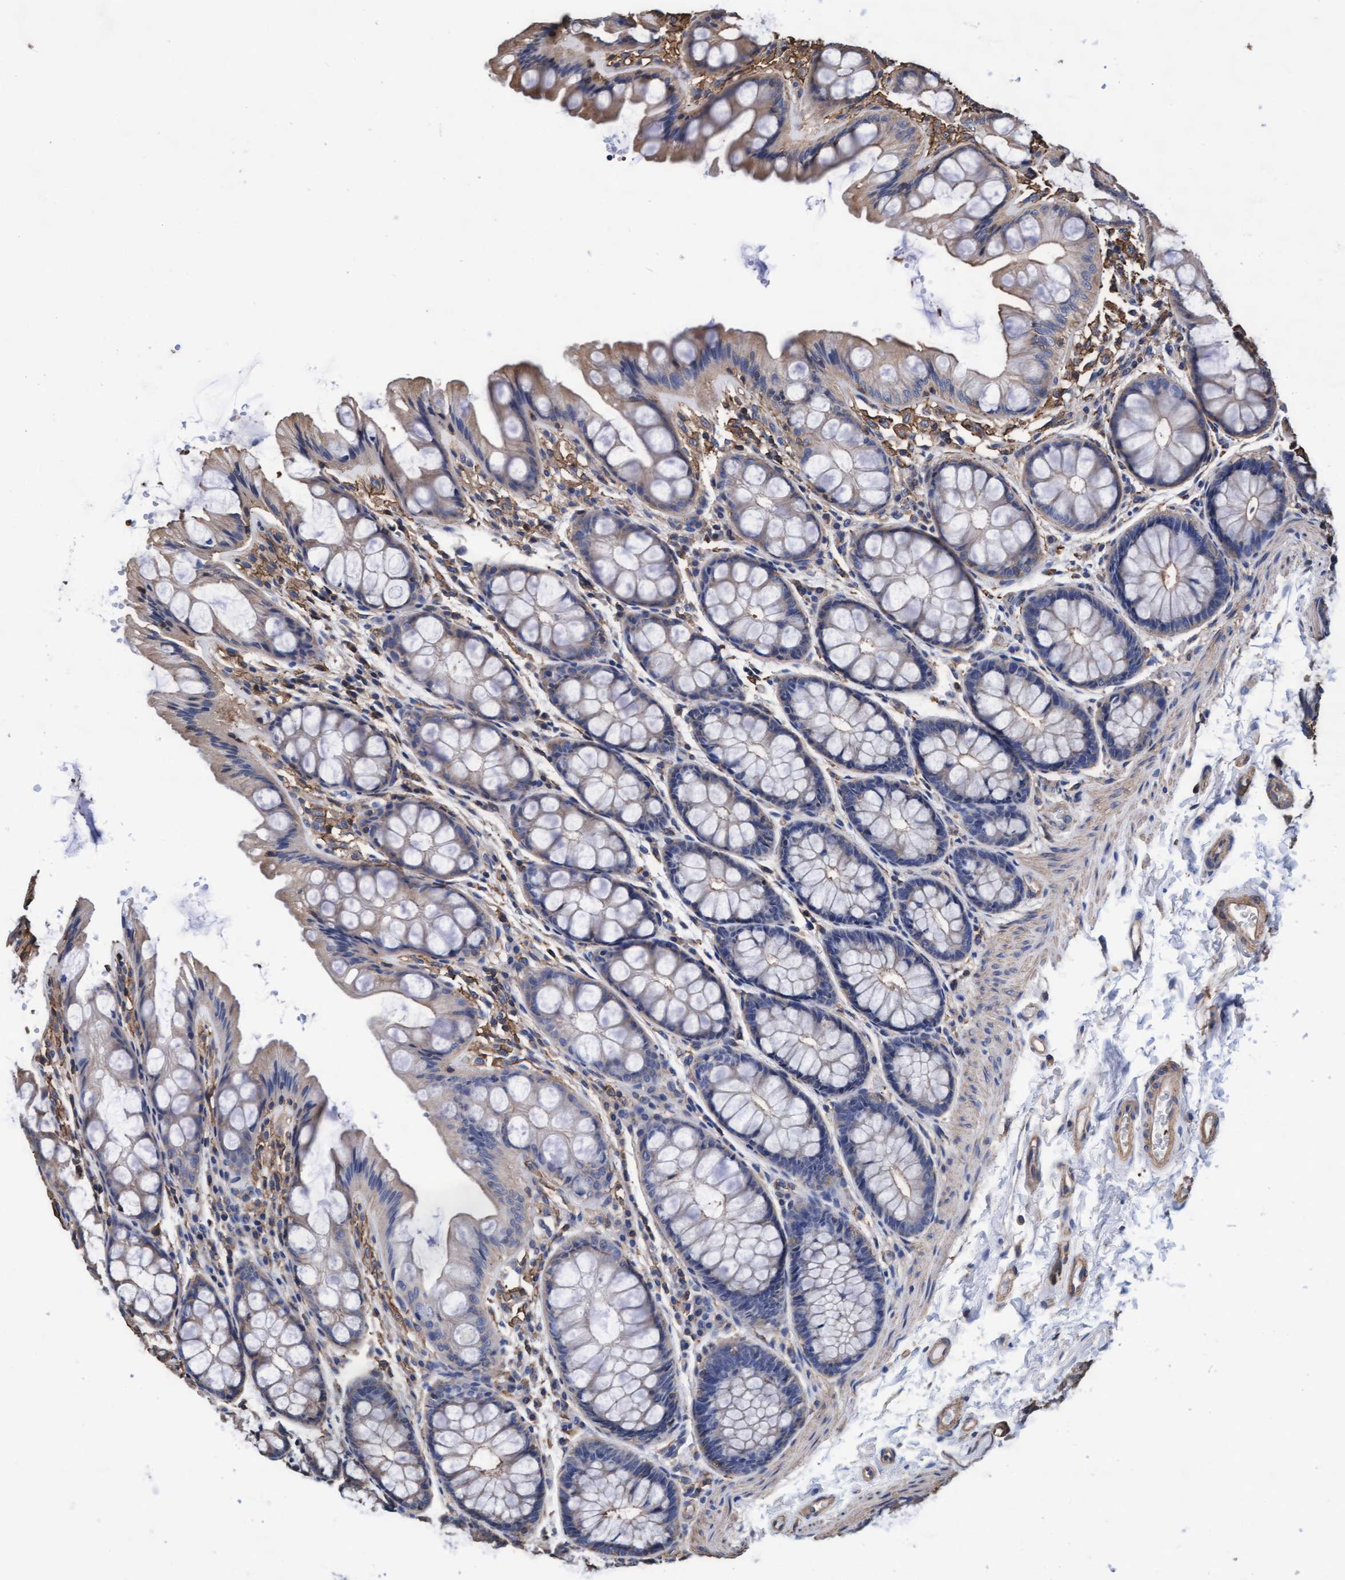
{"staining": {"intensity": "moderate", "quantity": ">75%", "location": "cytoplasmic/membranous"}, "tissue": "colon", "cell_type": "Endothelial cells", "image_type": "normal", "snomed": [{"axis": "morphology", "description": "Normal tissue, NOS"}, {"axis": "topography", "description": "Colon"}], "caption": "Unremarkable colon was stained to show a protein in brown. There is medium levels of moderate cytoplasmic/membranous staining in about >75% of endothelial cells.", "gene": "GRHPR", "patient": {"sex": "male", "age": 47}}